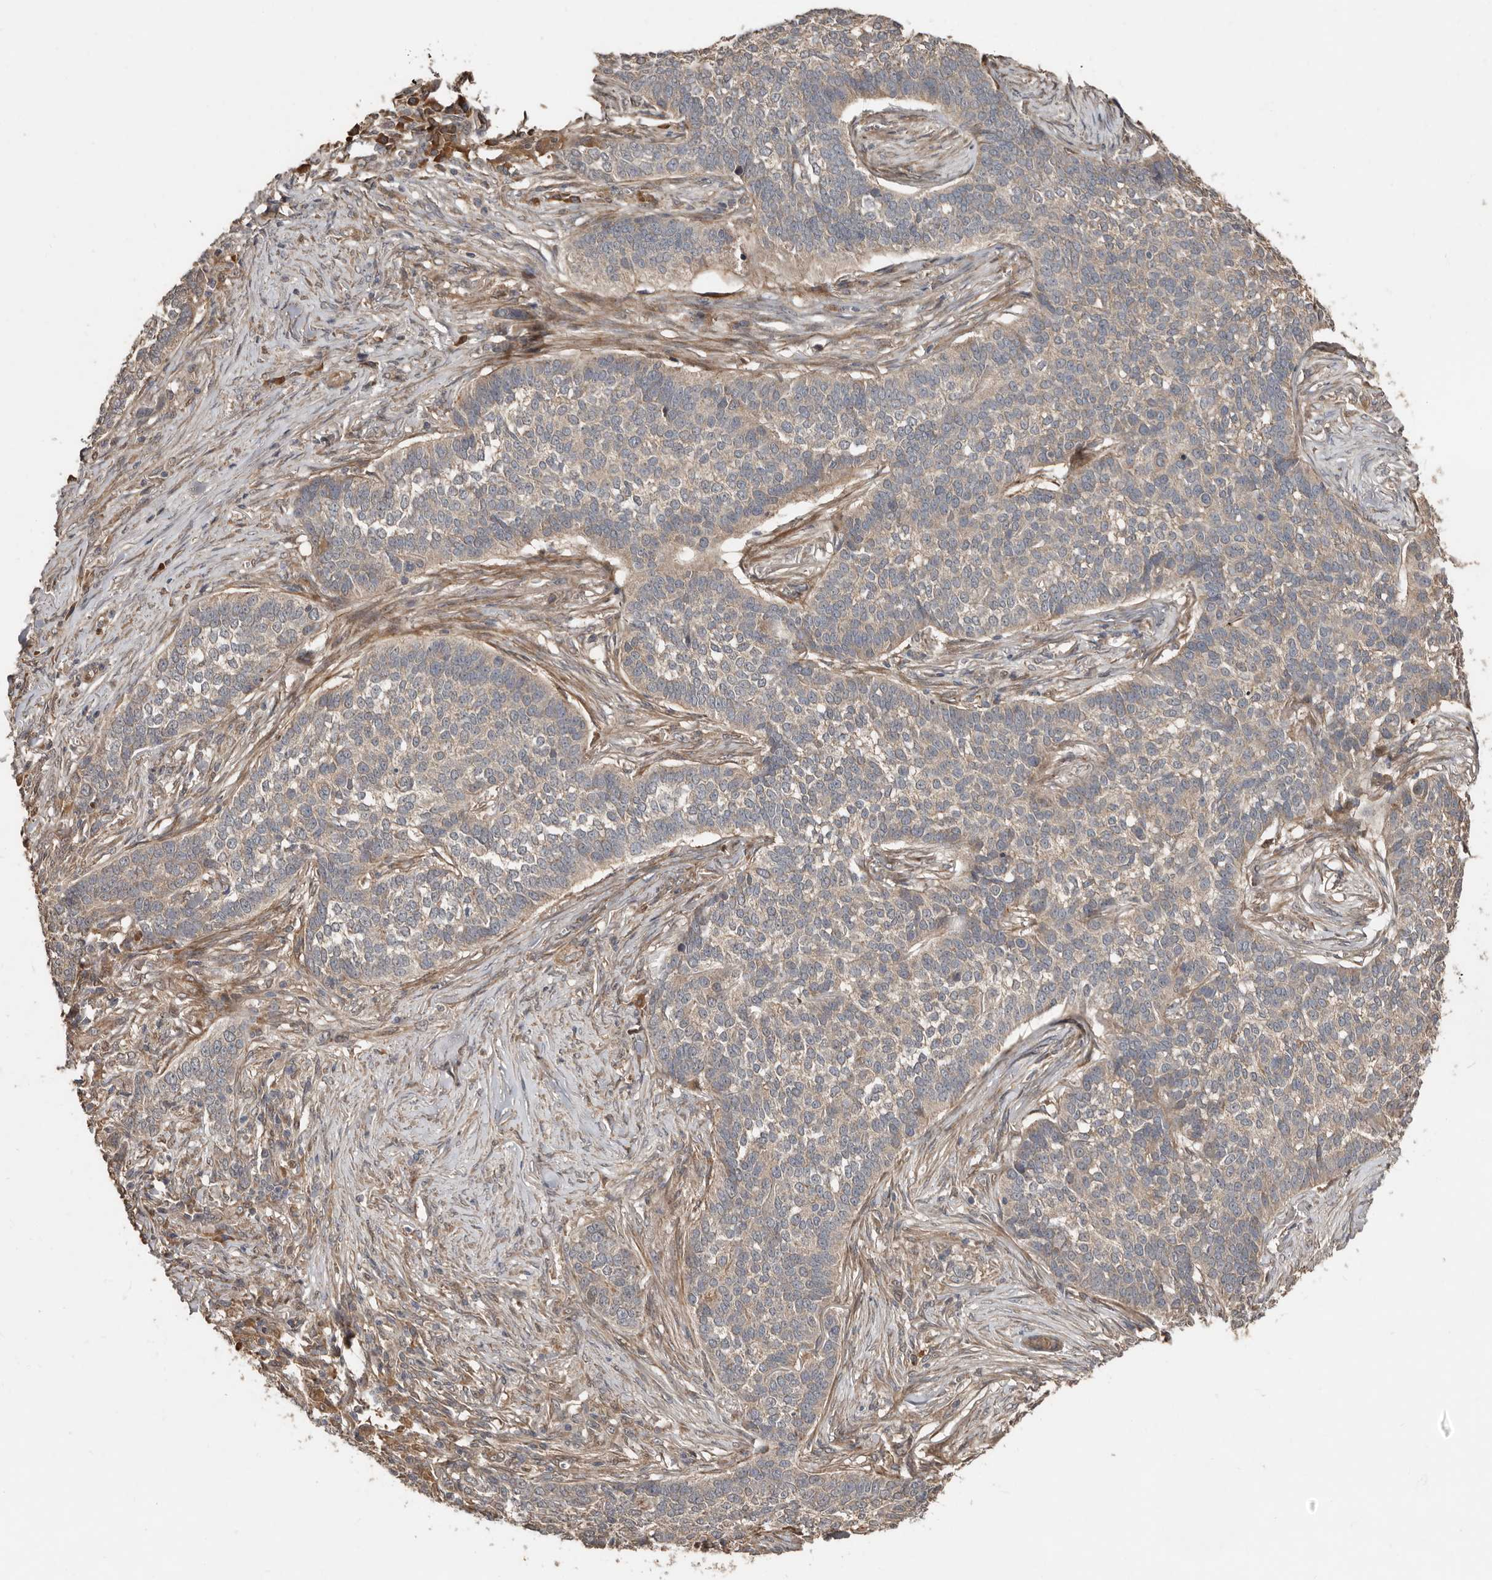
{"staining": {"intensity": "weak", "quantity": "25%-75%", "location": "cytoplasmic/membranous"}, "tissue": "skin cancer", "cell_type": "Tumor cells", "image_type": "cancer", "snomed": [{"axis": "morphology", "description": "Basal cell carcinoma"}, {"axis": "topography", "description": "Skin"}], "caption": "Immunohistochemical staining of human basal cell carcinoma (skin) displays low levels of weak cytoplasmic/membranous expression in approximately 25%-75% of tumor cells. Ihc stains the protein of interest in brown and the nuclei are stained blue.", "gene": "KIF26B", "patient": {"sex": "male", "age": 85}}